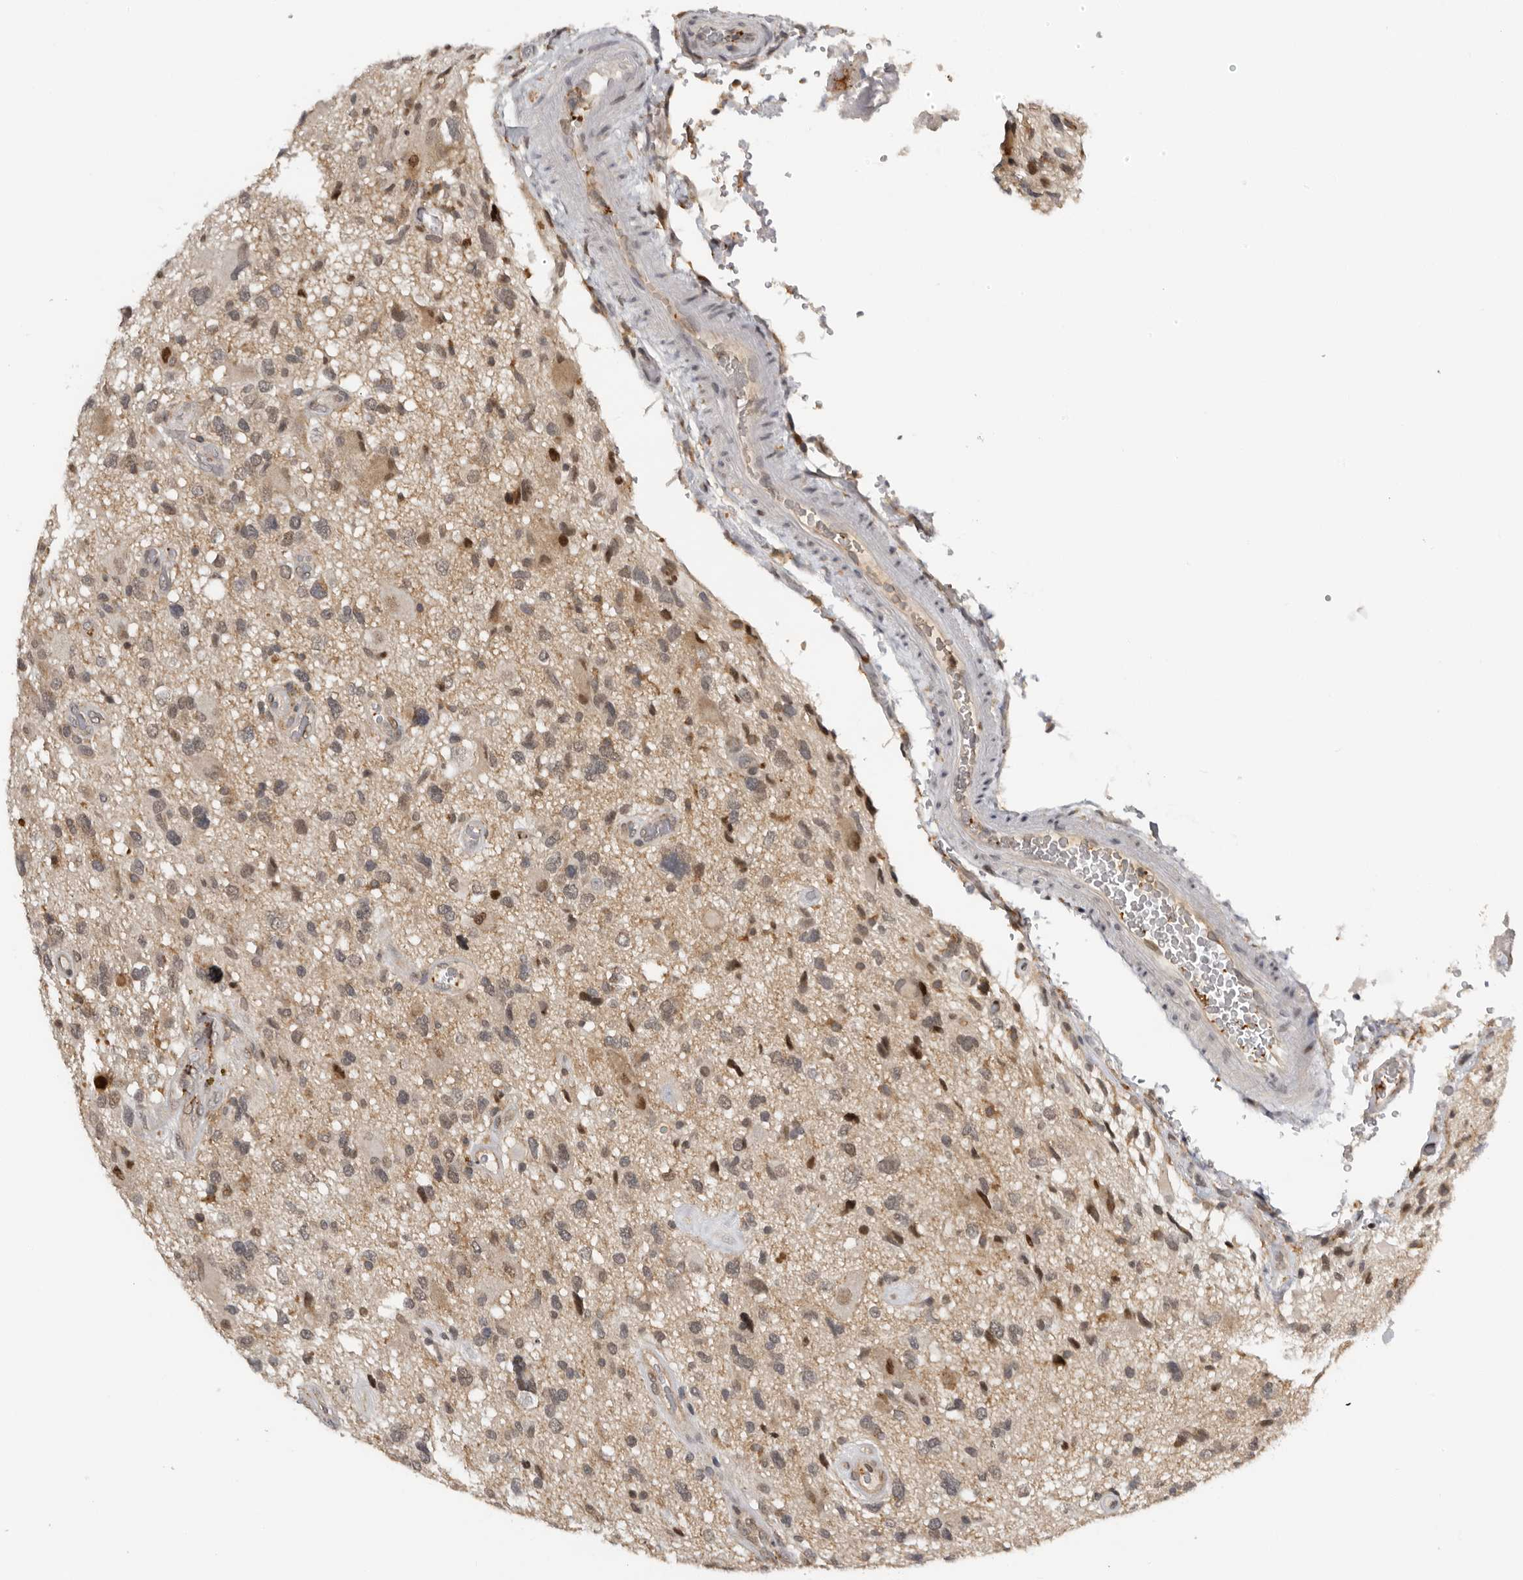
{"staining": {"intensity": "weak", "quantity": "<25%", "location": "nuclear"}, "tissue": "glioma", "cell_type": "Tumor cells", "image_type": "cancer", "snomed": [{"axis": "morphology", "description": "Glioma, malignant, High grade"}, {"axis": "topography", "description": "Brain"}], "caption": "The micrograph exhibits no staining of tumor cells in malignant glioma (high-grade).", "gene": "KIF2B", "patient": {"sex": "male", "age": 33}}